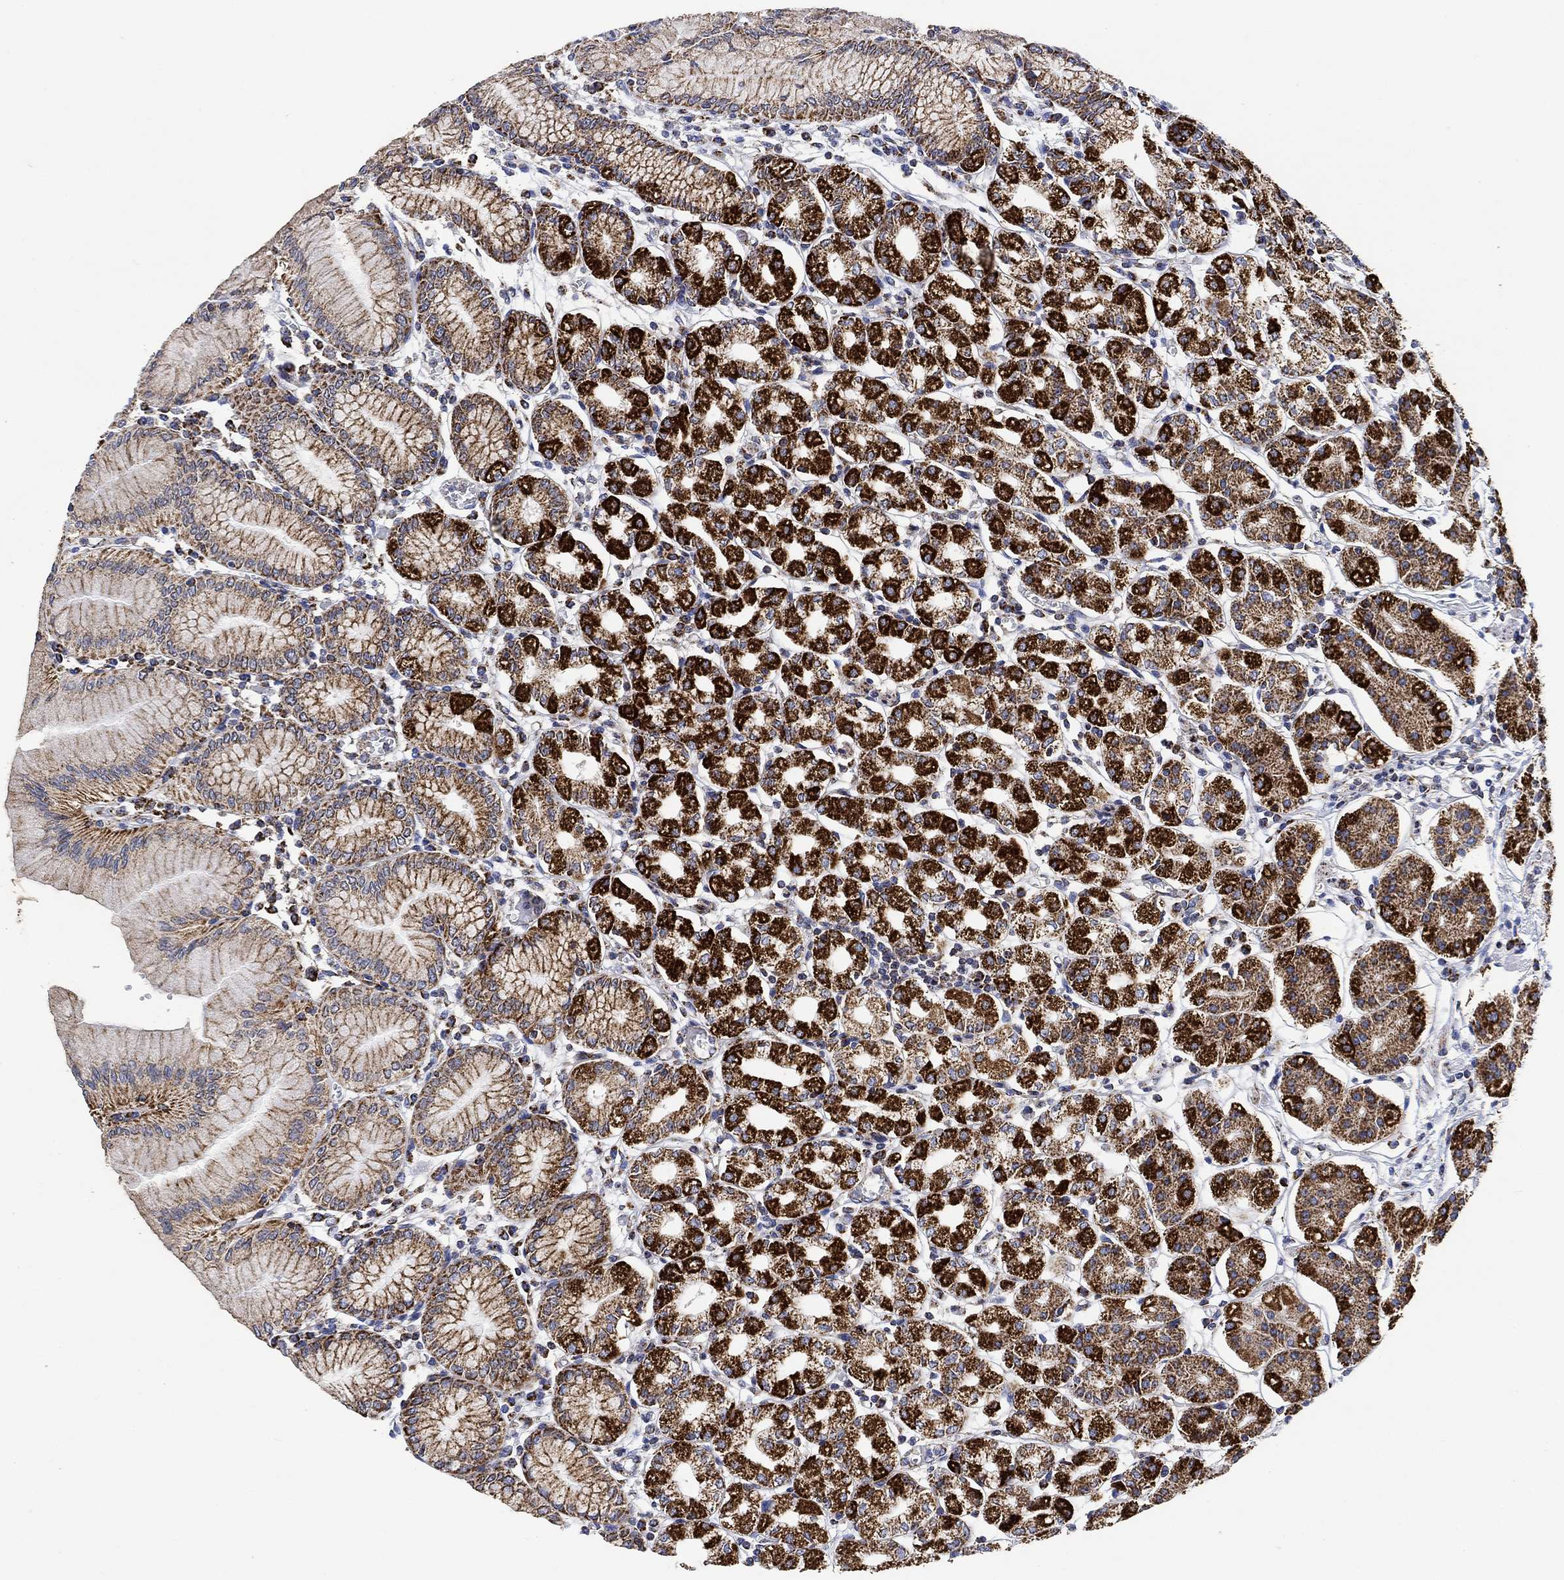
{"staining": {"intensity": "strong", "quantity": "25%-75%", "location": "cytoplasmic/membranous"}, "tissue": "stomach", "cell_type": "Glandular cells", "image_type": "normal", "snomed": [{"axis": "morphology", "description": "Normal tissue, NOS"}, {"axis": "topography", "description": "Skeletal muscle"}, {"axis": "topography", "description": "Stomach"}], "caption": "Immunohistochemical staining of benign stomach demonstrates high levels of strong cytoplasmic/membranous staining in about 25%-75% of glandular cells. (Stains: DAB (3,3'-diaminobenzidine) in brown, nuclei in blue, Microscopy: brightfield microscopy at high magnification).", "gene": "NDUFS3", "patient": {"sex": "female", "age": 57}}